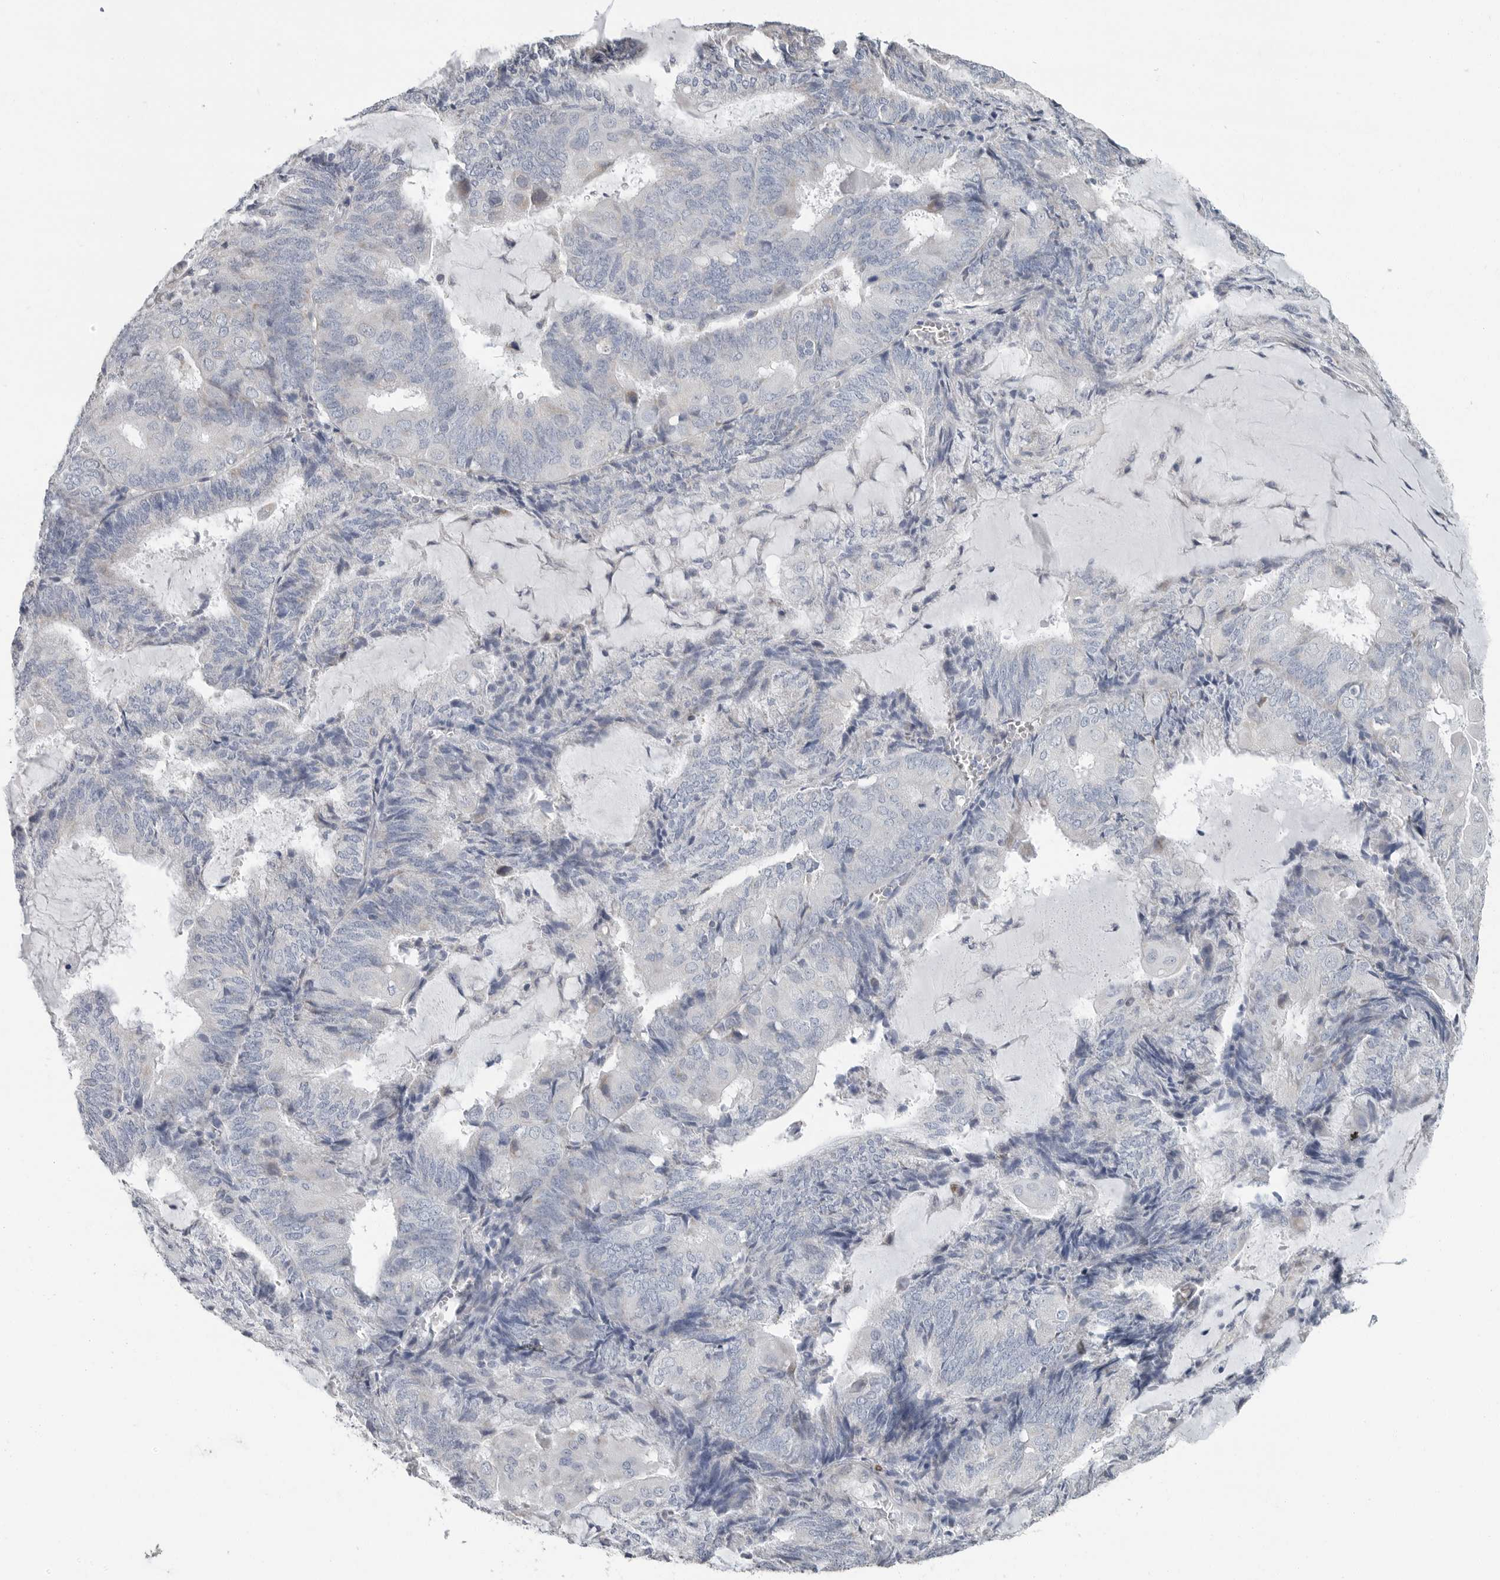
{"staining": {"intensity": "negative", "quantity": "none", "location": "none"}, "tissue": "endometrial cancer", "cell_type": "Tumor cells", "image_type": "cancer", "snomed": [{"axis": "morphology", "description": "Adenocarcinoma, NOS"}, {"axis": "topography", "description": "Endometrium"}], "caption": "An immunohistochemistry image of adenocarcinoma (endometrial) is shown. There is no staining in tumor cells of adenocarcinoma (endometrial).", "gene": "PLN", "patient": {"sex": "female", "age": 81}}